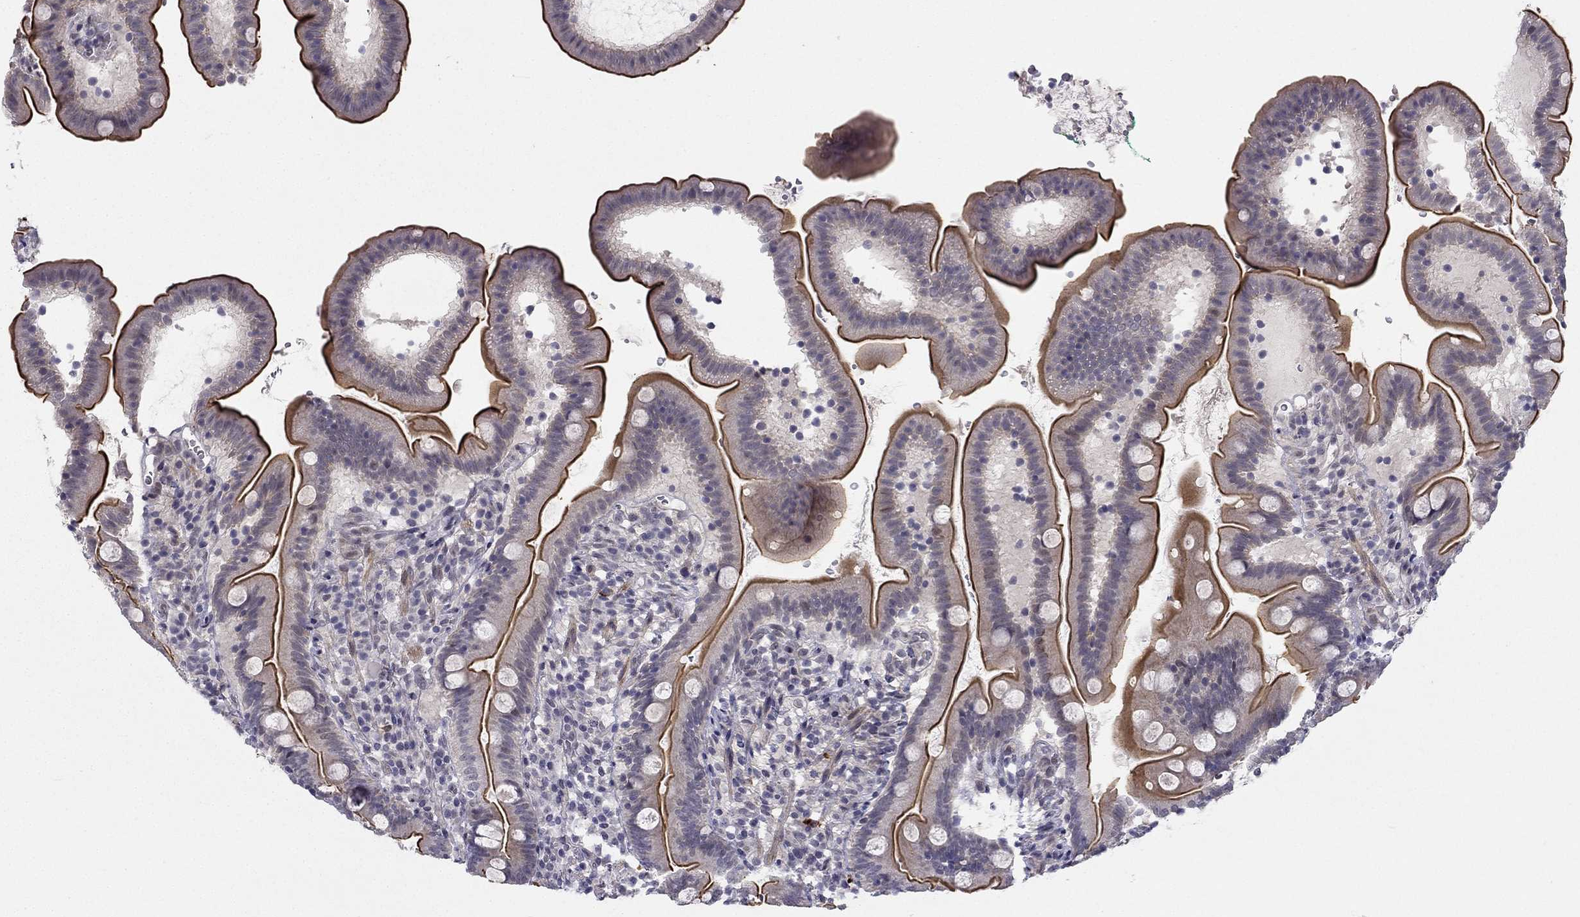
{"staining": {"intensity": "strong", "quantity": ">75%", "location": "cytoplasmic/membranous"}, "tissue": "duodenum", "cell_type": "Glandular cells", "image_type": "normal", "snomed": [{"axis": "morphology", "description": "Normal tissue, NOS"}, {"axis": "topography", "description": "Duodenum"}], "caption": "Glandular cells display high levels of strong cytoplasmic/membranous positivity in about >75% of cells in benign human duodenum.", "gene": "CHST8", "patient": {"sex": "female", "age": 67}}